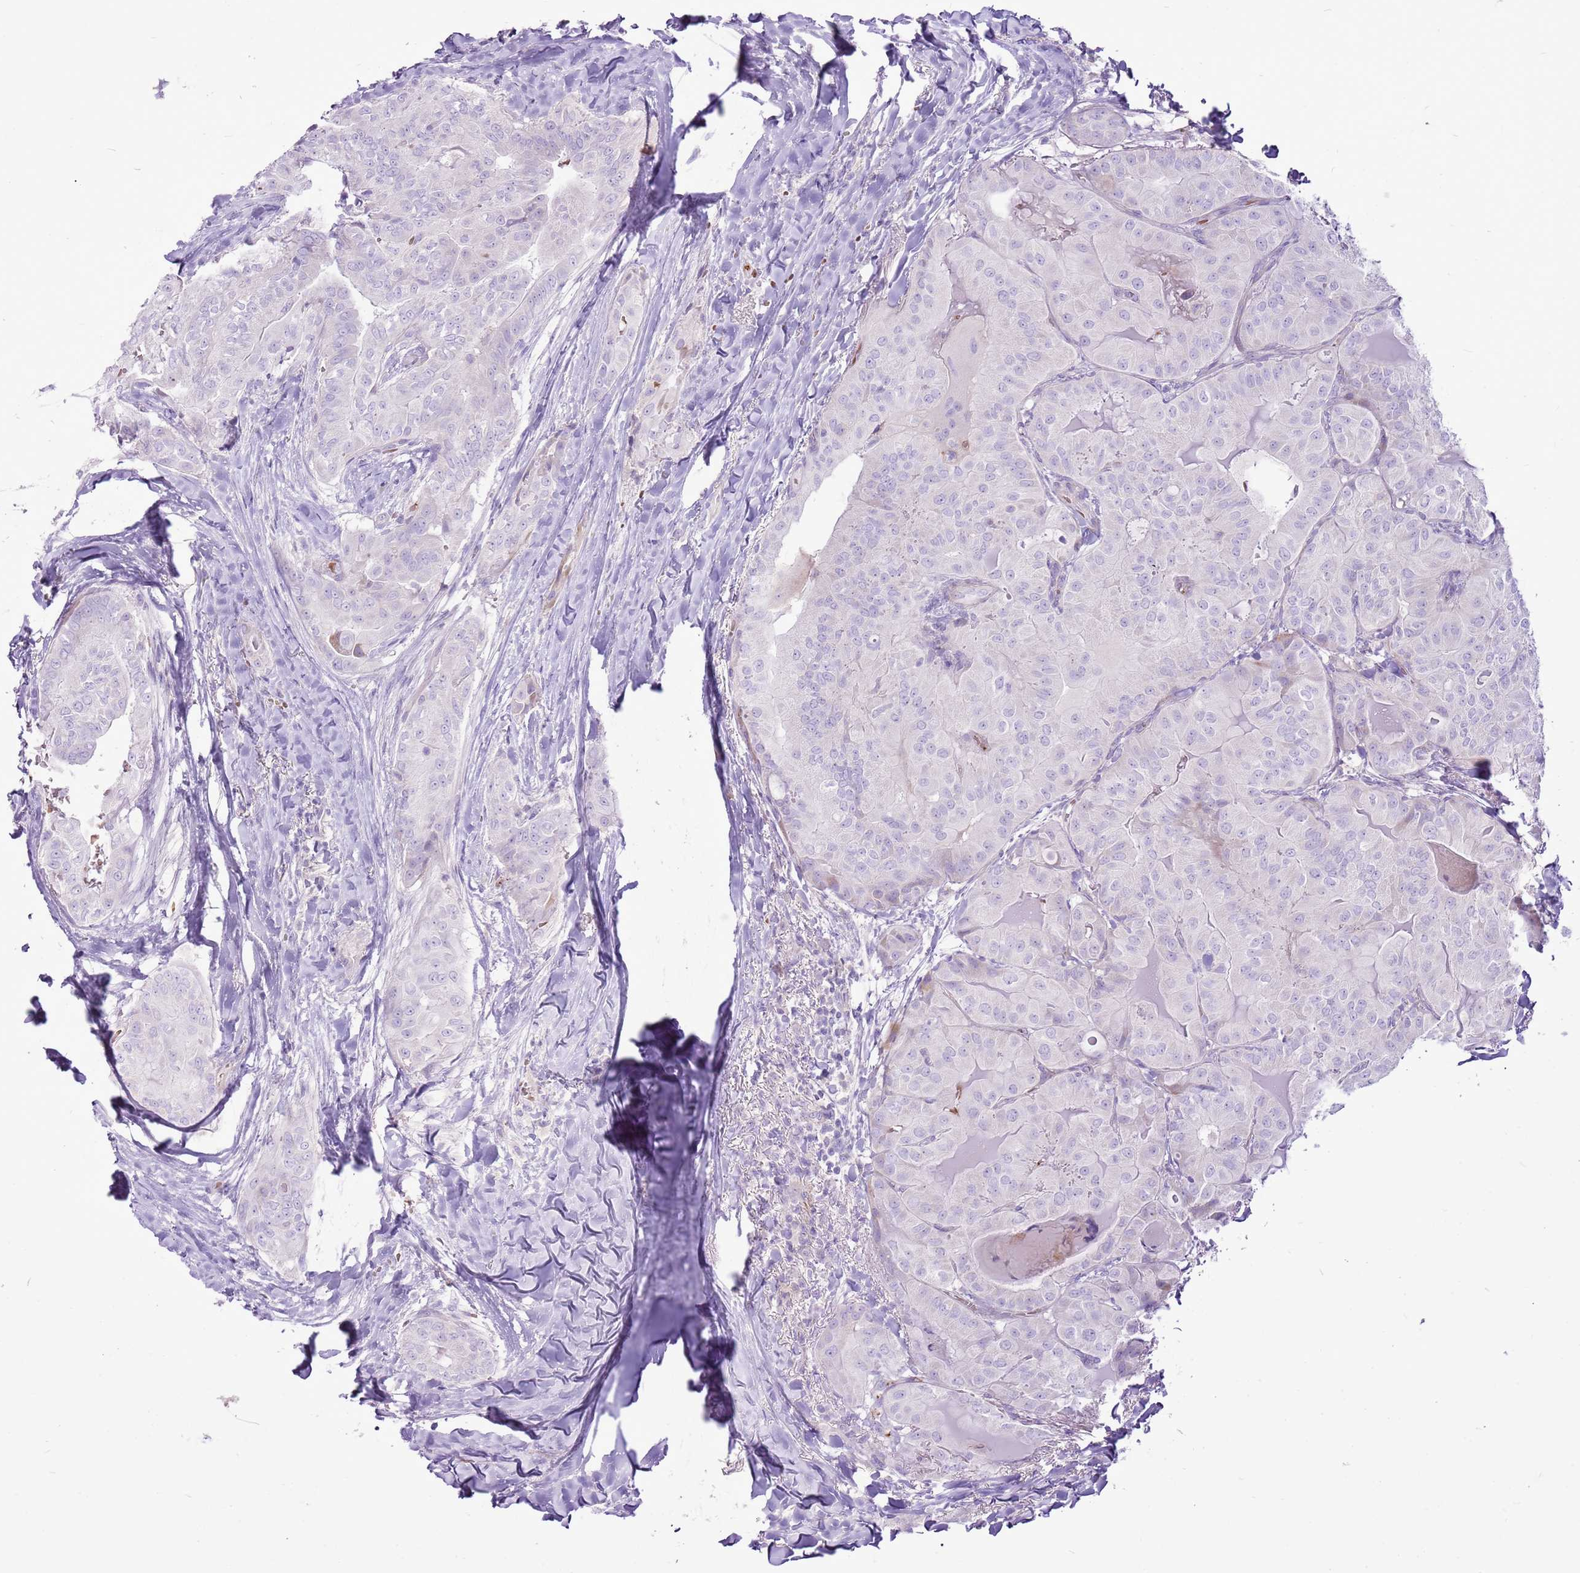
{"staining": {"intensity": "negative", "quantity": "none", "location": "none"}, "tissue": "thyroid cancer", "cell_type": "Tumor cells", "image_type": "cancer", "snomed": [{"axis": "morphology", "description": "Papillary adenocarcinoma, NOS"}, {"axis": "topography", "description": "Thyroid gland"}], "caption": "An immunohistochemistry (IHC) histopathology image of papillary adenocarcinoma (thyroid) is shown. There is no staining in tumor cells of papillary adenocarcinoma (thyroid). The staining is performed using DAB brown chromogen with nuclei counter-stained in using hematoxylin.", "gene": "CHAC2", "patient": {"sex": "female", "age": 68}}